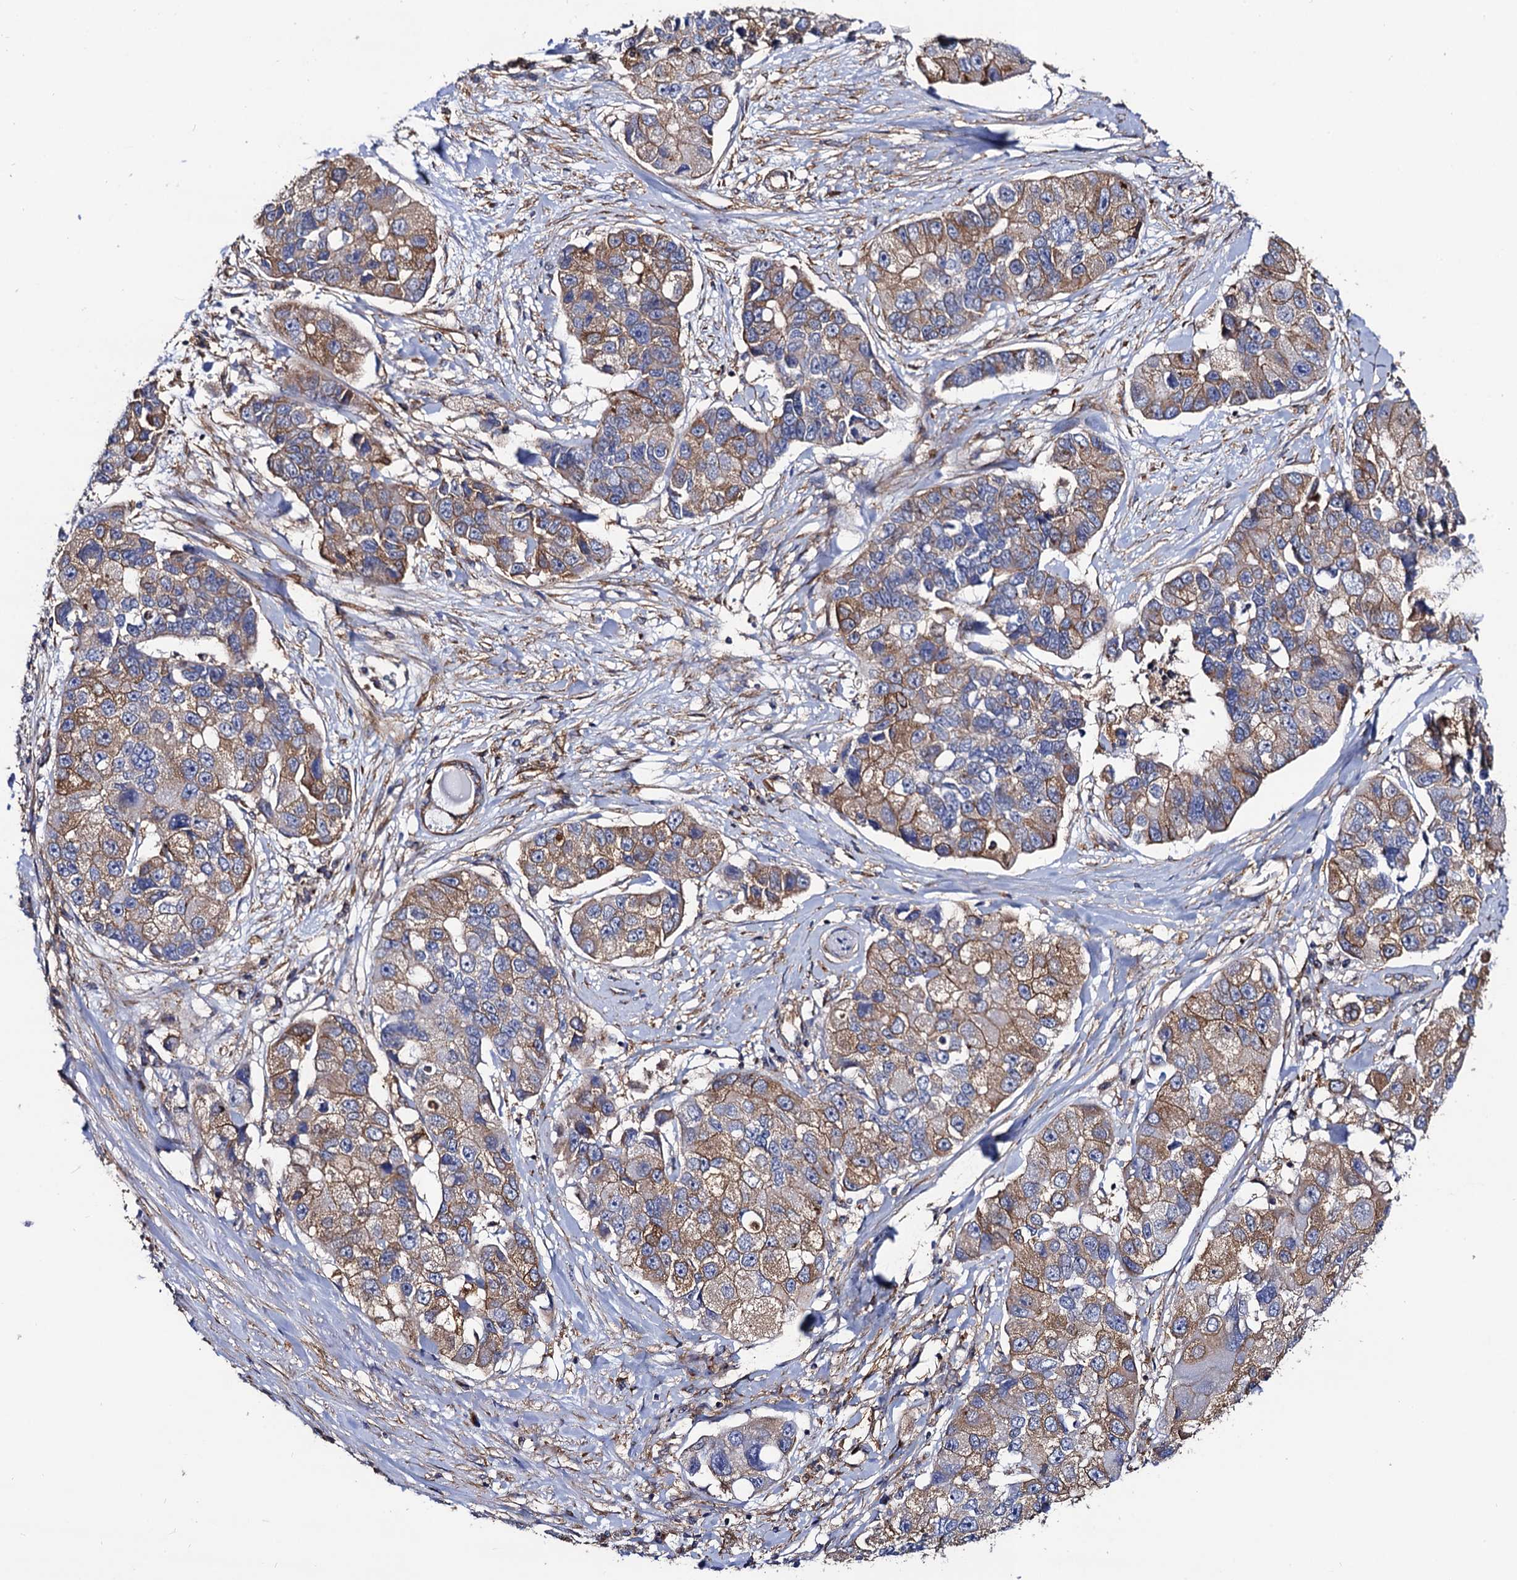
{"staining": {"intensity": "moderate", "quantity": "25%-75%", "location": "cytoplasmic/membranous"}, "tissue": "lung cancer", "cell_type": "Tumor cells", "image_type": "cancer", "snomed": [{"axis": "morphology", "description": "Adenocarcinoma, NOS"}, {"axis": "topography", "description": "Lung"}], "caption": "Immunohistochemistry micrograph of human lung cancer (adenocarcinoma) stained for a protein (brown), which displays medium levels of moderate cytoplasmic/membranous staining in approximately 25%-75% of tumor cells.", "gene": "DYDC1", "patient": {"sex": "female", "age": 54}}